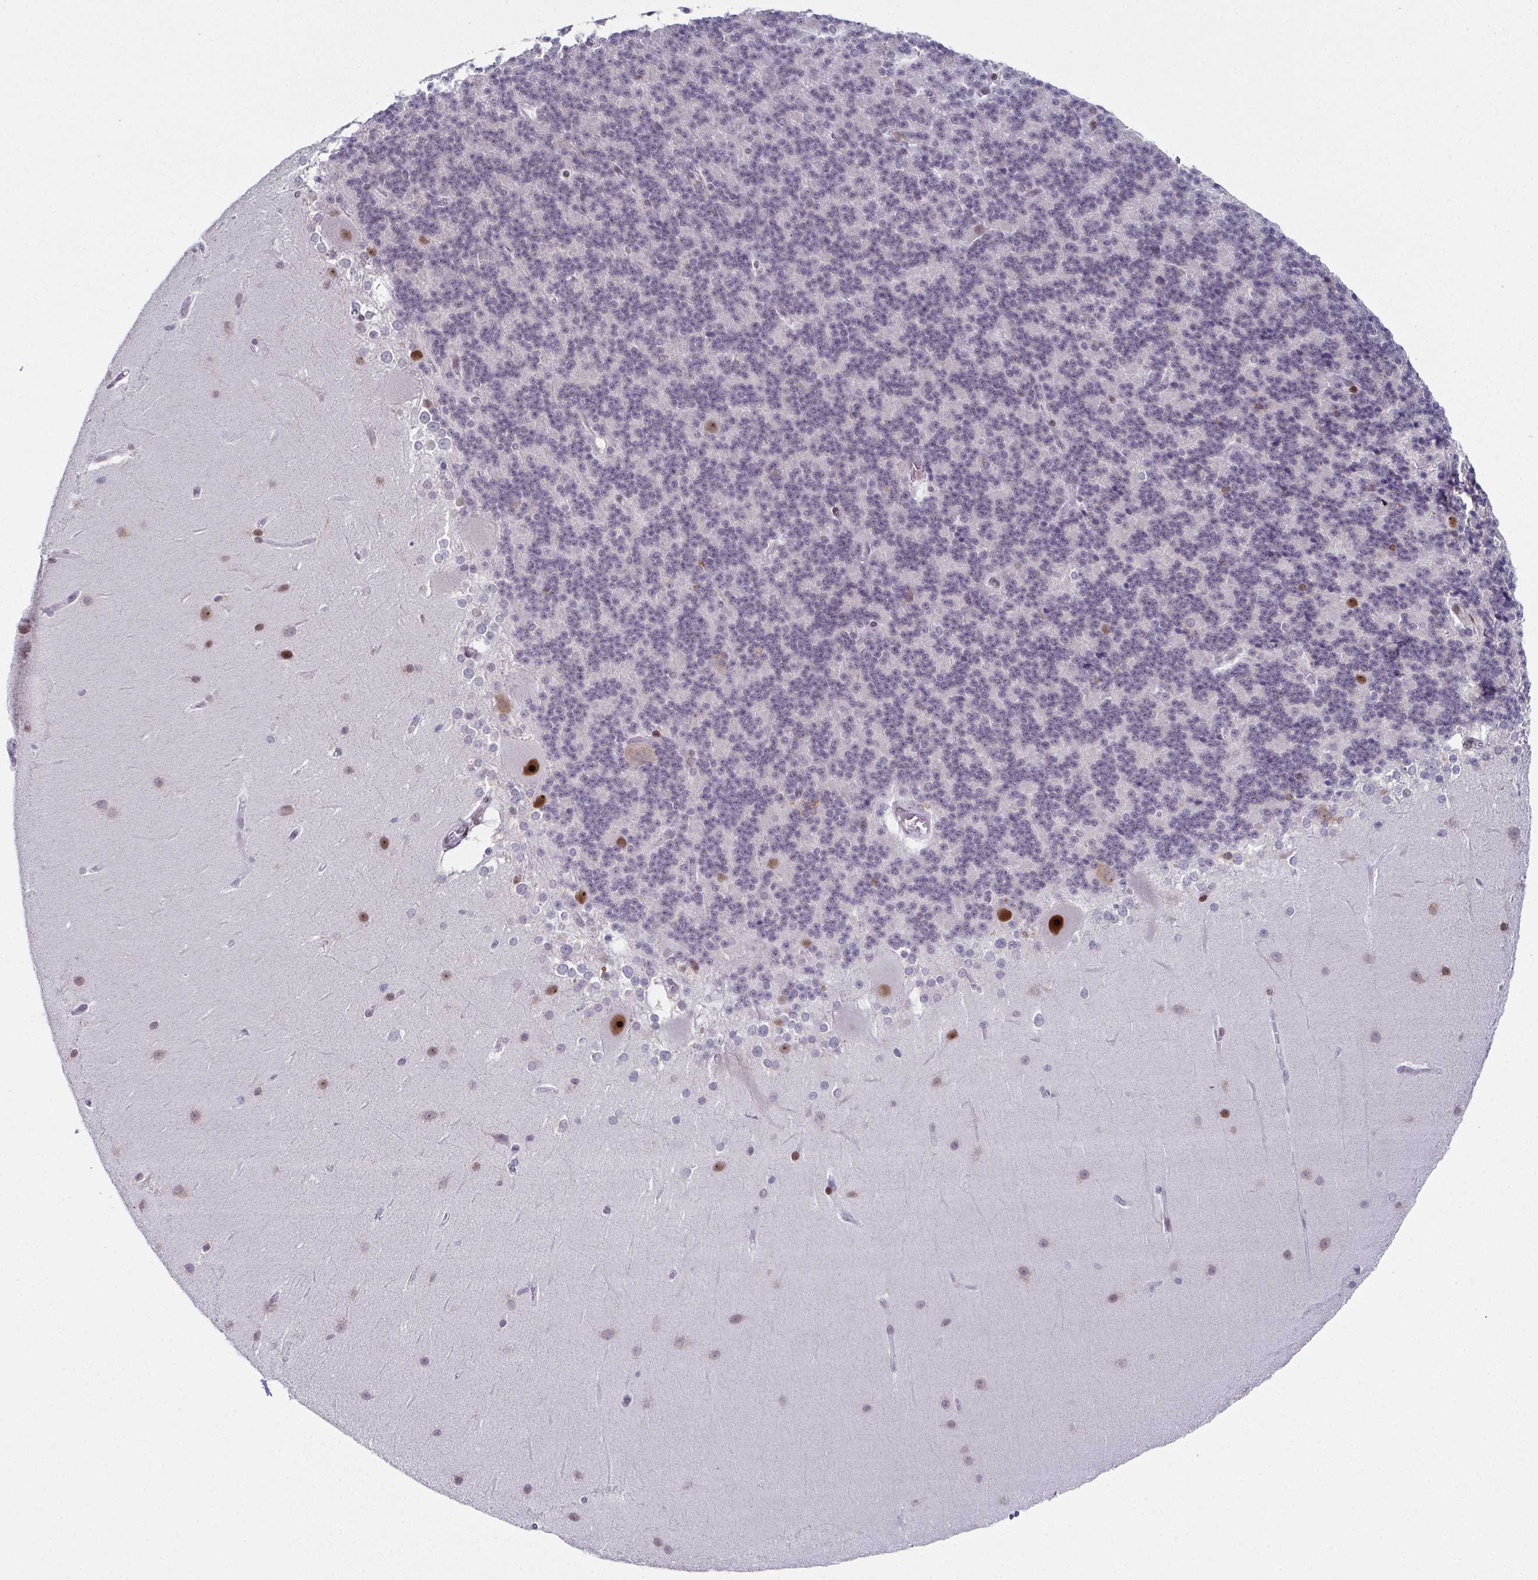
{"staining": {"intensity": "negative", "quantity": "none", "location": "none"}, "tissue": "cerebellum", "cell_type": "Cells in granular layer", "image_type": "normal", "snomed": [{"axis": "morphology", "description": "Normal tissue, NOS"}, {"axis": "topography", "description": "Cerebellum"}], "caption": "A high-resolution image shows immunohistochemistry staining of unremarkable cerebellum, which displays no significant positivity in cells in granular layer. (Brightfield microscopy of DAB (3,3'-diaminobenzidine) immunohistochemistry at high magnification).", "gene": "RB1", "patient": {"sex": "female", "age": 19}}